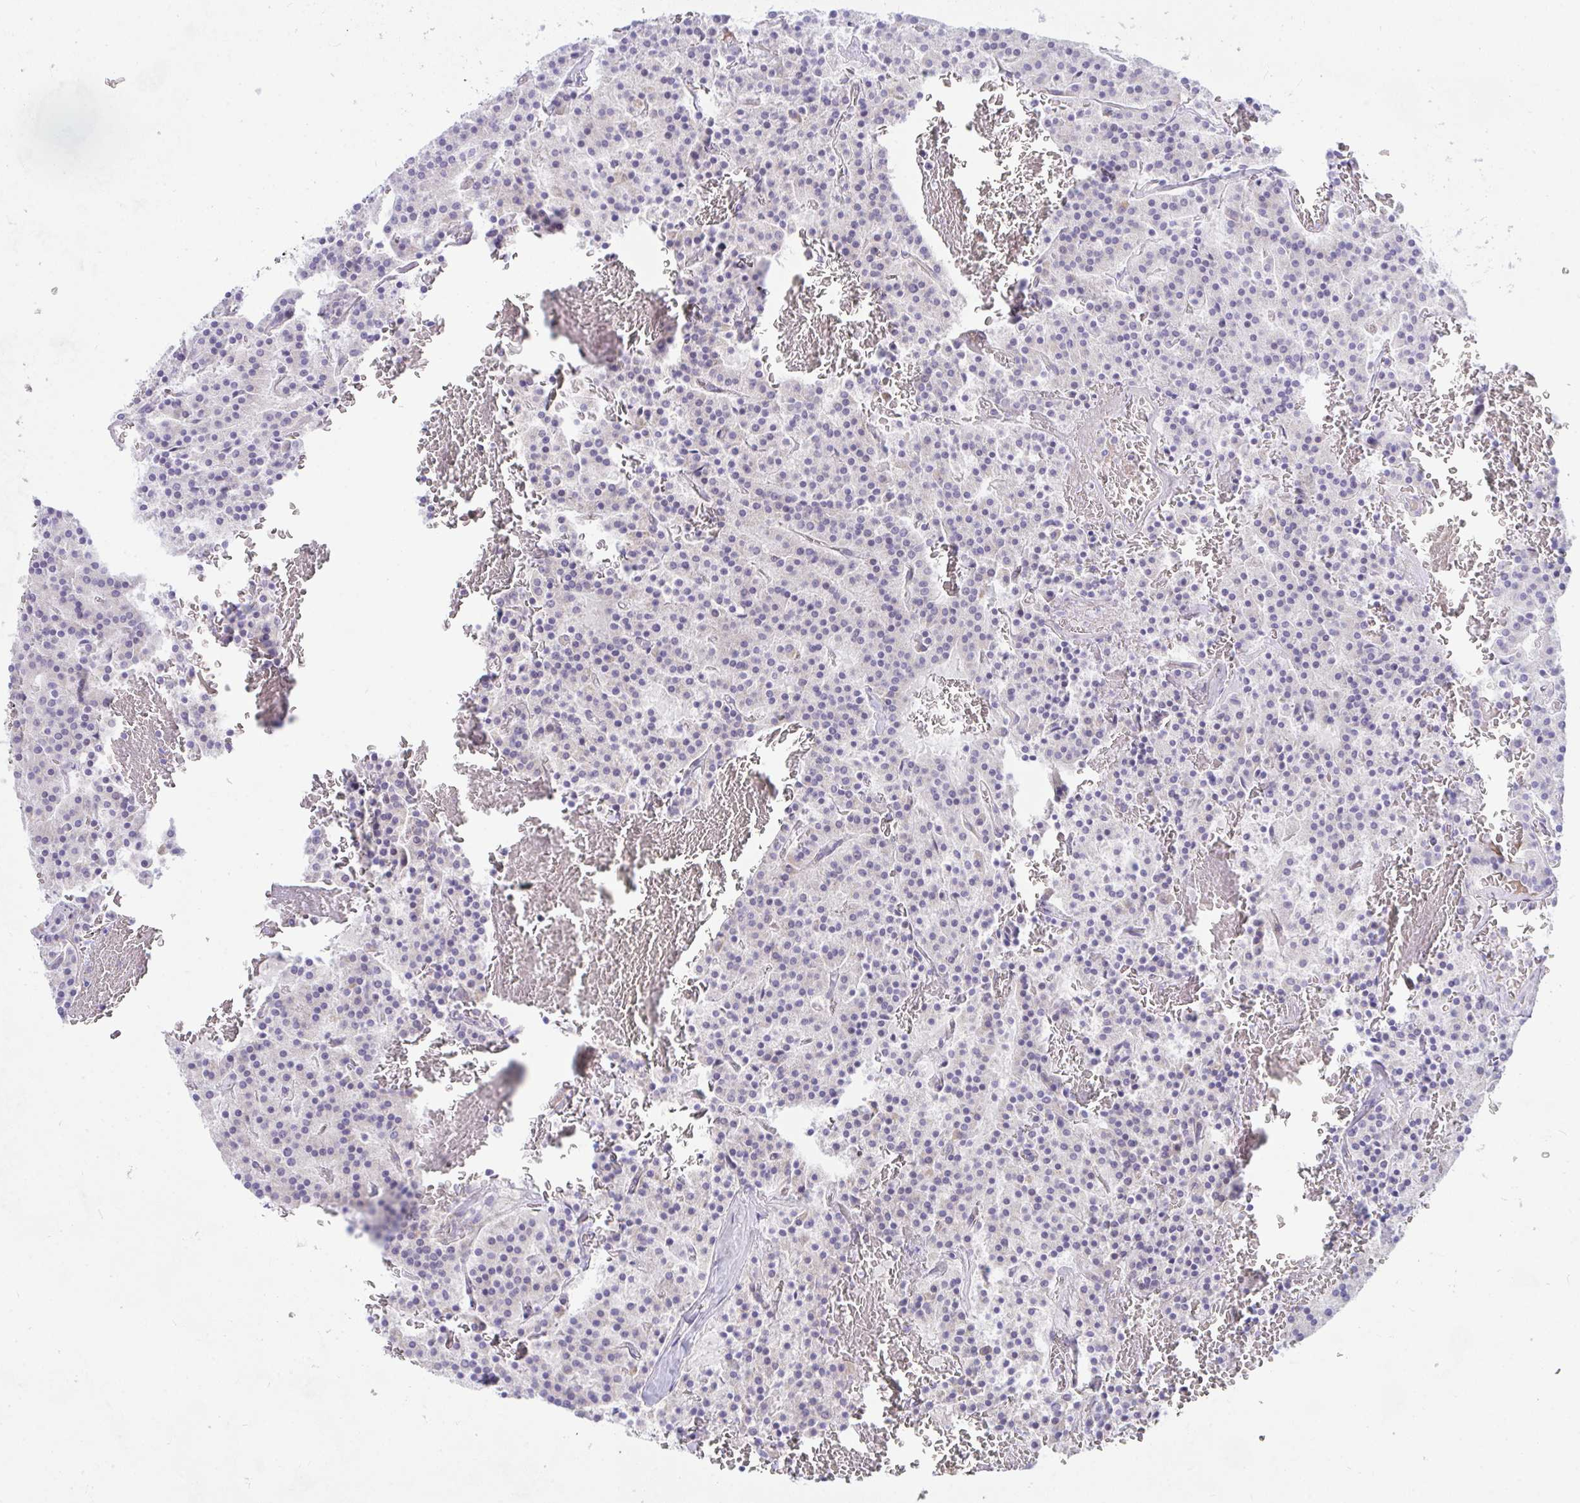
{"staining": {"intensity": "negative", "quantity": "none", "location": "none"}, "tissue": "carcinoid", "cell_type": "Tumor cells", "image_type": "cancer", "snomed": [{"axis": "morphology", "description": "Carcinoid, malignant, NOS"}, {"axis": "topography", "description": "Lung"}], "caption": "Protein analysis of carcinoid (malignant) shows no significant staining in tumor cells. (Immunohistochemistry (ihc), brightfield microscopy, high magnification).", "gene": "CEP63", "patient": {"sex": "male", "age": 70}}